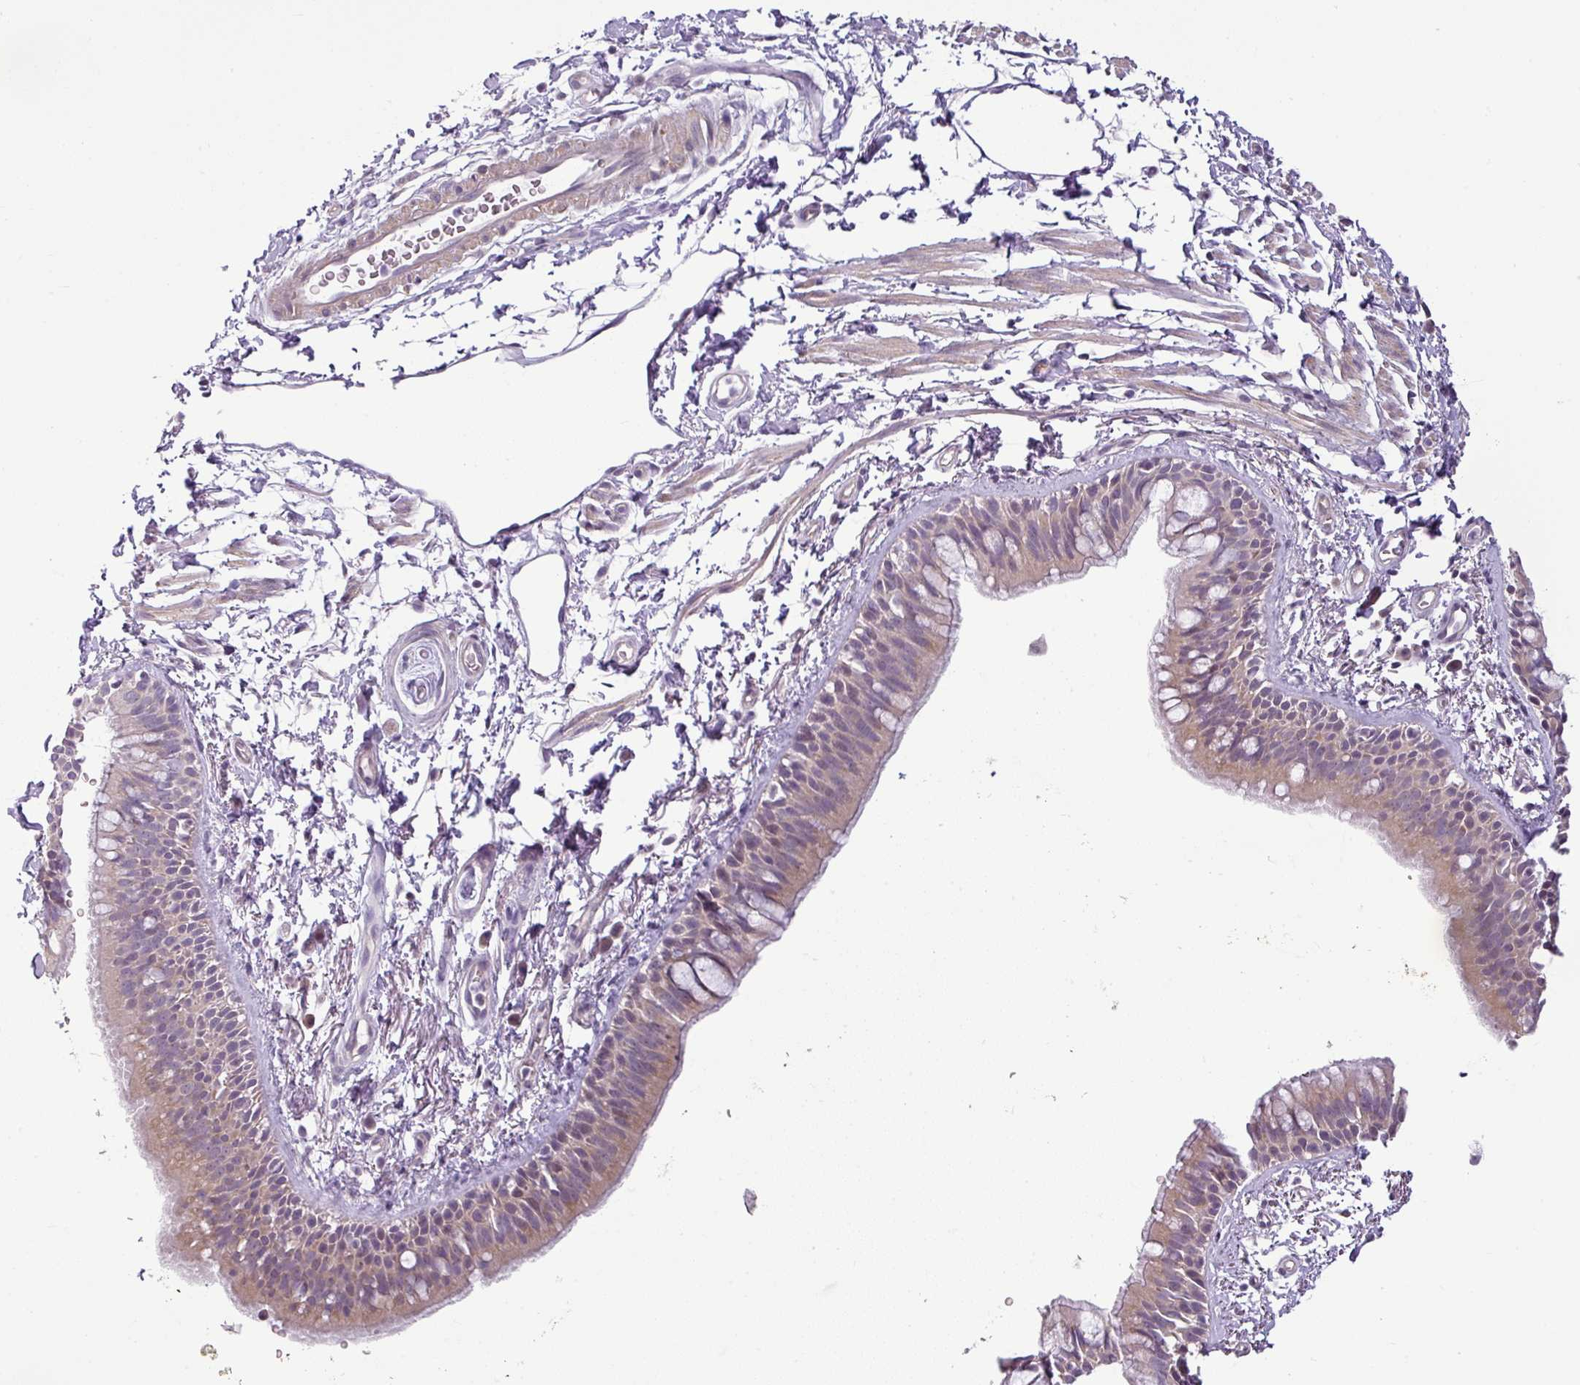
{"staining": {"intensity": "weak", "quantity": "25%-75%", "location": "cytoplasmic/membranous"}, "tissue": "bronchus", "cell_type": "Respiratory epithelial cells", "image_type": "normal", "snomed": [{"axis": "morphology", "description": "Normal tissue, NOS"}, {"axis": "morphology", "description": "Squamous cell carcinoma, NOS"}, {"axis": "topography", "description": "Bronchus"}, {"axis": "topography", "description": "Lung"}], "caption": "Protein staining exhibits weak cytoplasmic/membranous staining in approximately 25%-75% of respiratory epithelial cells in unremarkable bronchus. The staining is performed using DAB brown chromogen to label protein expression. The nuclei are counter-stained blue using hematoxylin.", "gene": "OR52D1", "patient": {"sex": "female", "age": 70}}